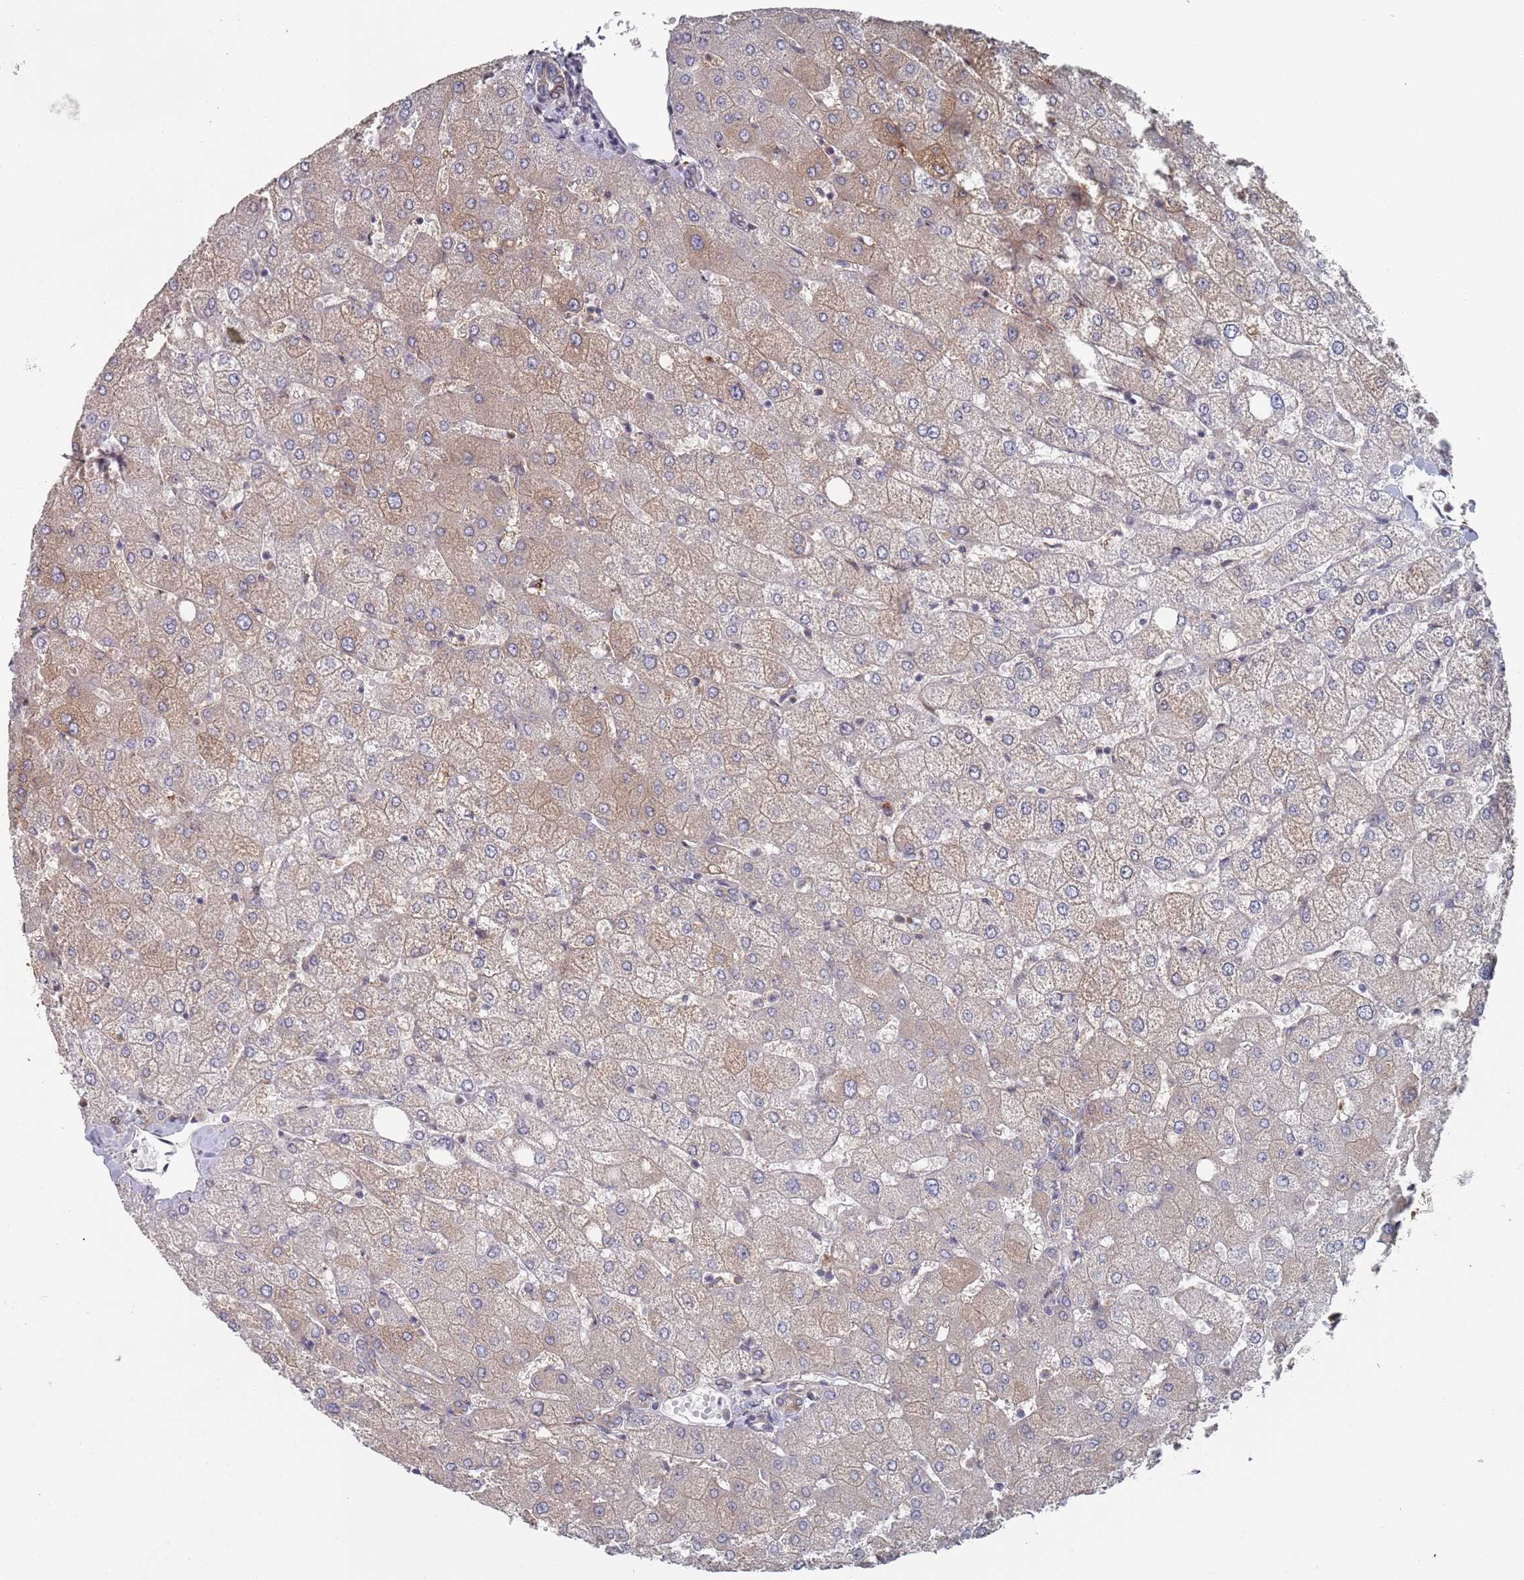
{"staining": {"intensity": "weak", "quantity": ">75%", "location": "cytoplasmic/membranous"}, "tissue": "liver", "cell_type": "Cholangiocytes", "image_type": "normal", "snomed": [{"axis": "morphology", "description": "Normal tissue, NOS"}, {"axis": "topography", "description": "Liver"}], "caption": "Immunohistochemical staining of benign liver displays weak cytoplasmic/membranous protein positivity in about >75% of cholangiocytes. (Brightfield microscopy of DAB IHC at high magnification).", "gene": "DGKD", "patient": {"sex": "female", "age": 54}}